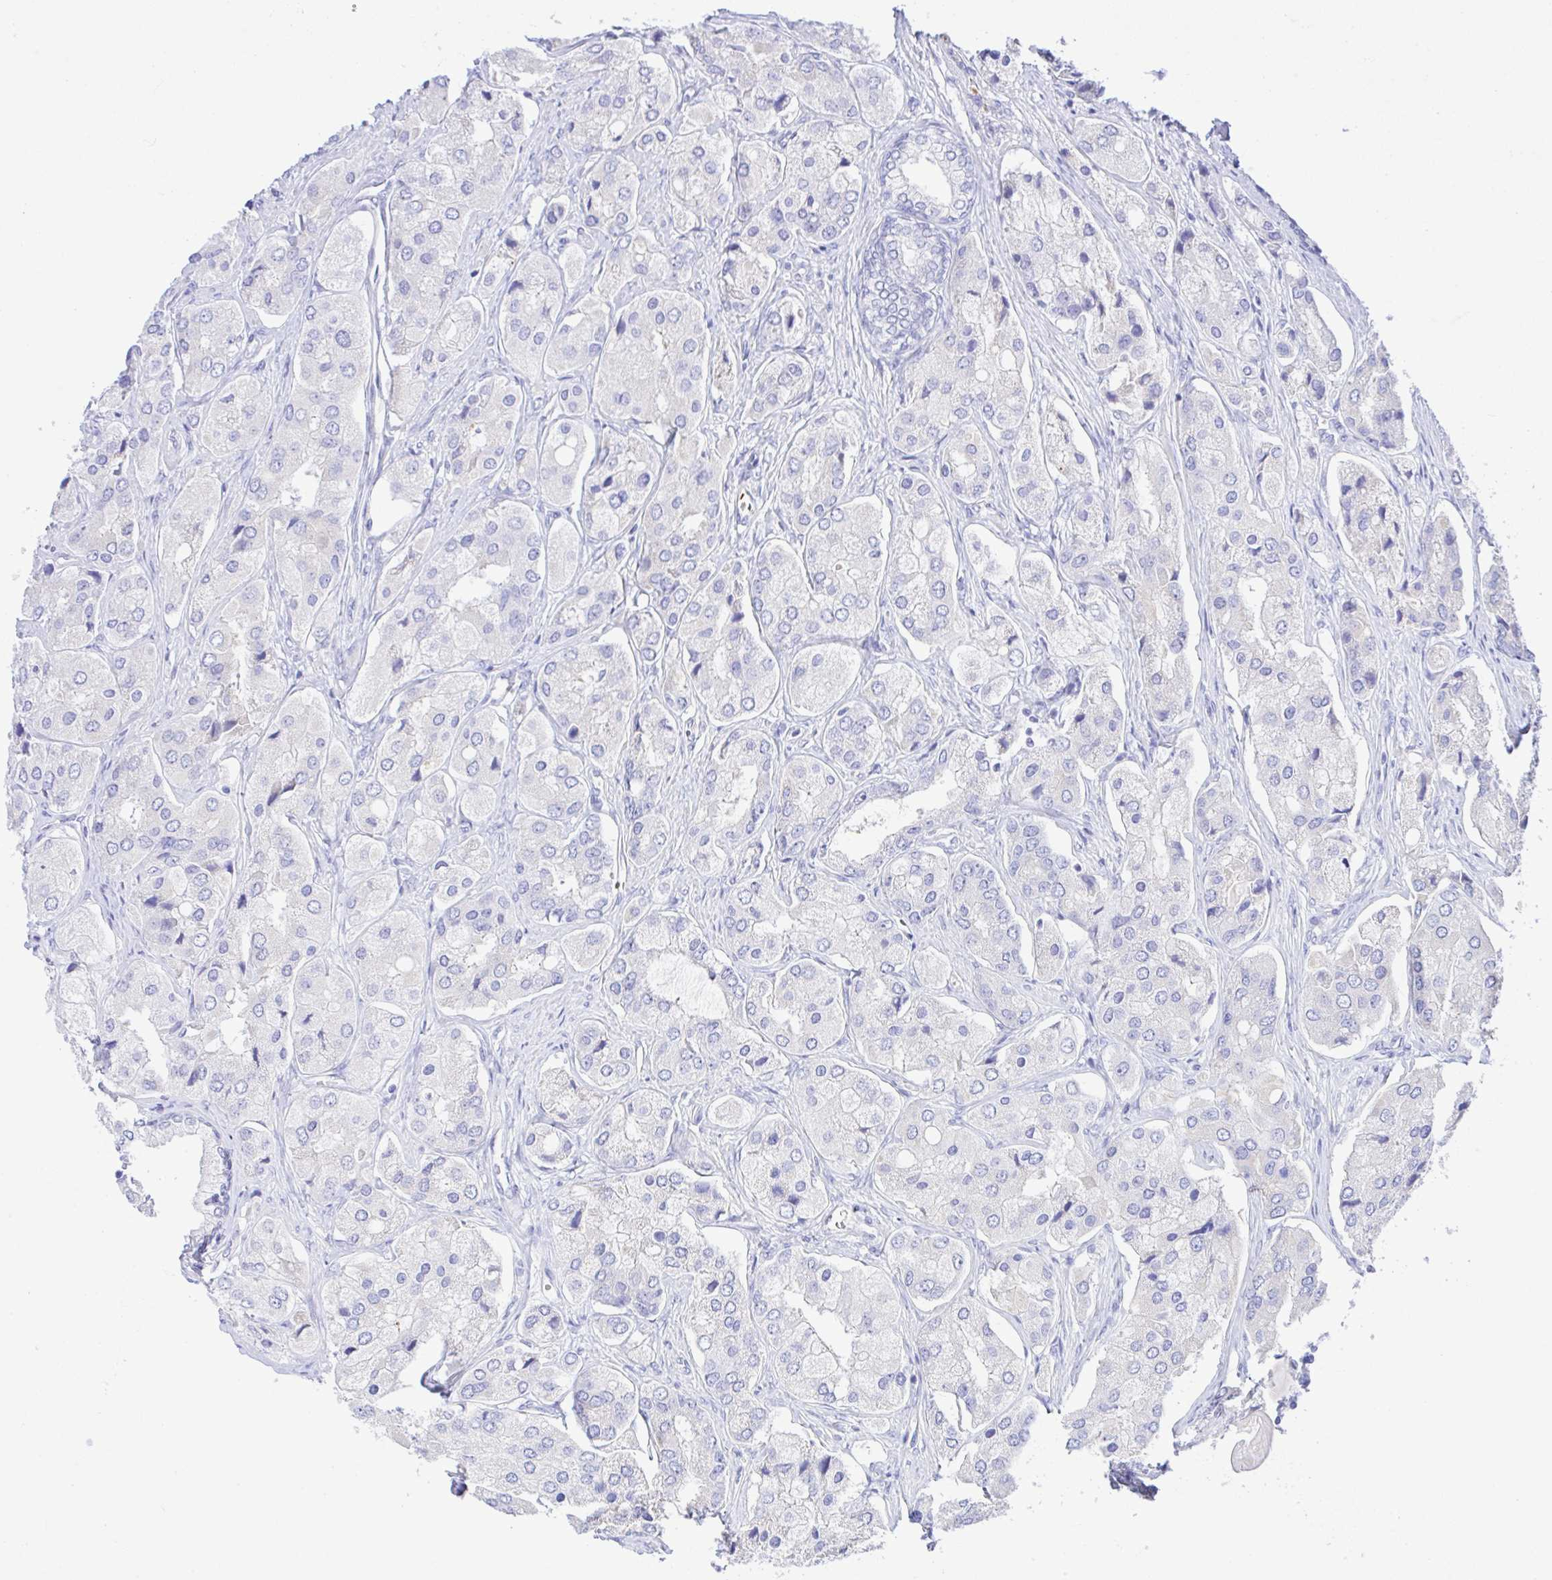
{"staining": {"intensity": "negative", "quantity": "none", "location": "none"}, "tissue": "prostate cancer", "cell_type": "Tumor cells", "image_type": "cancer", "snomed": [{"axis": "morphology", "description": "Adenocarcinoma, Low grade"}, {"axis": "topography", "description": "Prostate"}], "caption": "DAB (3,3'-diaminobenzidine) immunohistochemical staining of prostate low-grade adenocarcinoma demonstrates no significant positivity in tumor cells.", "gene": "ZNF221", "patient": {"sex": "male", "age": 69}}